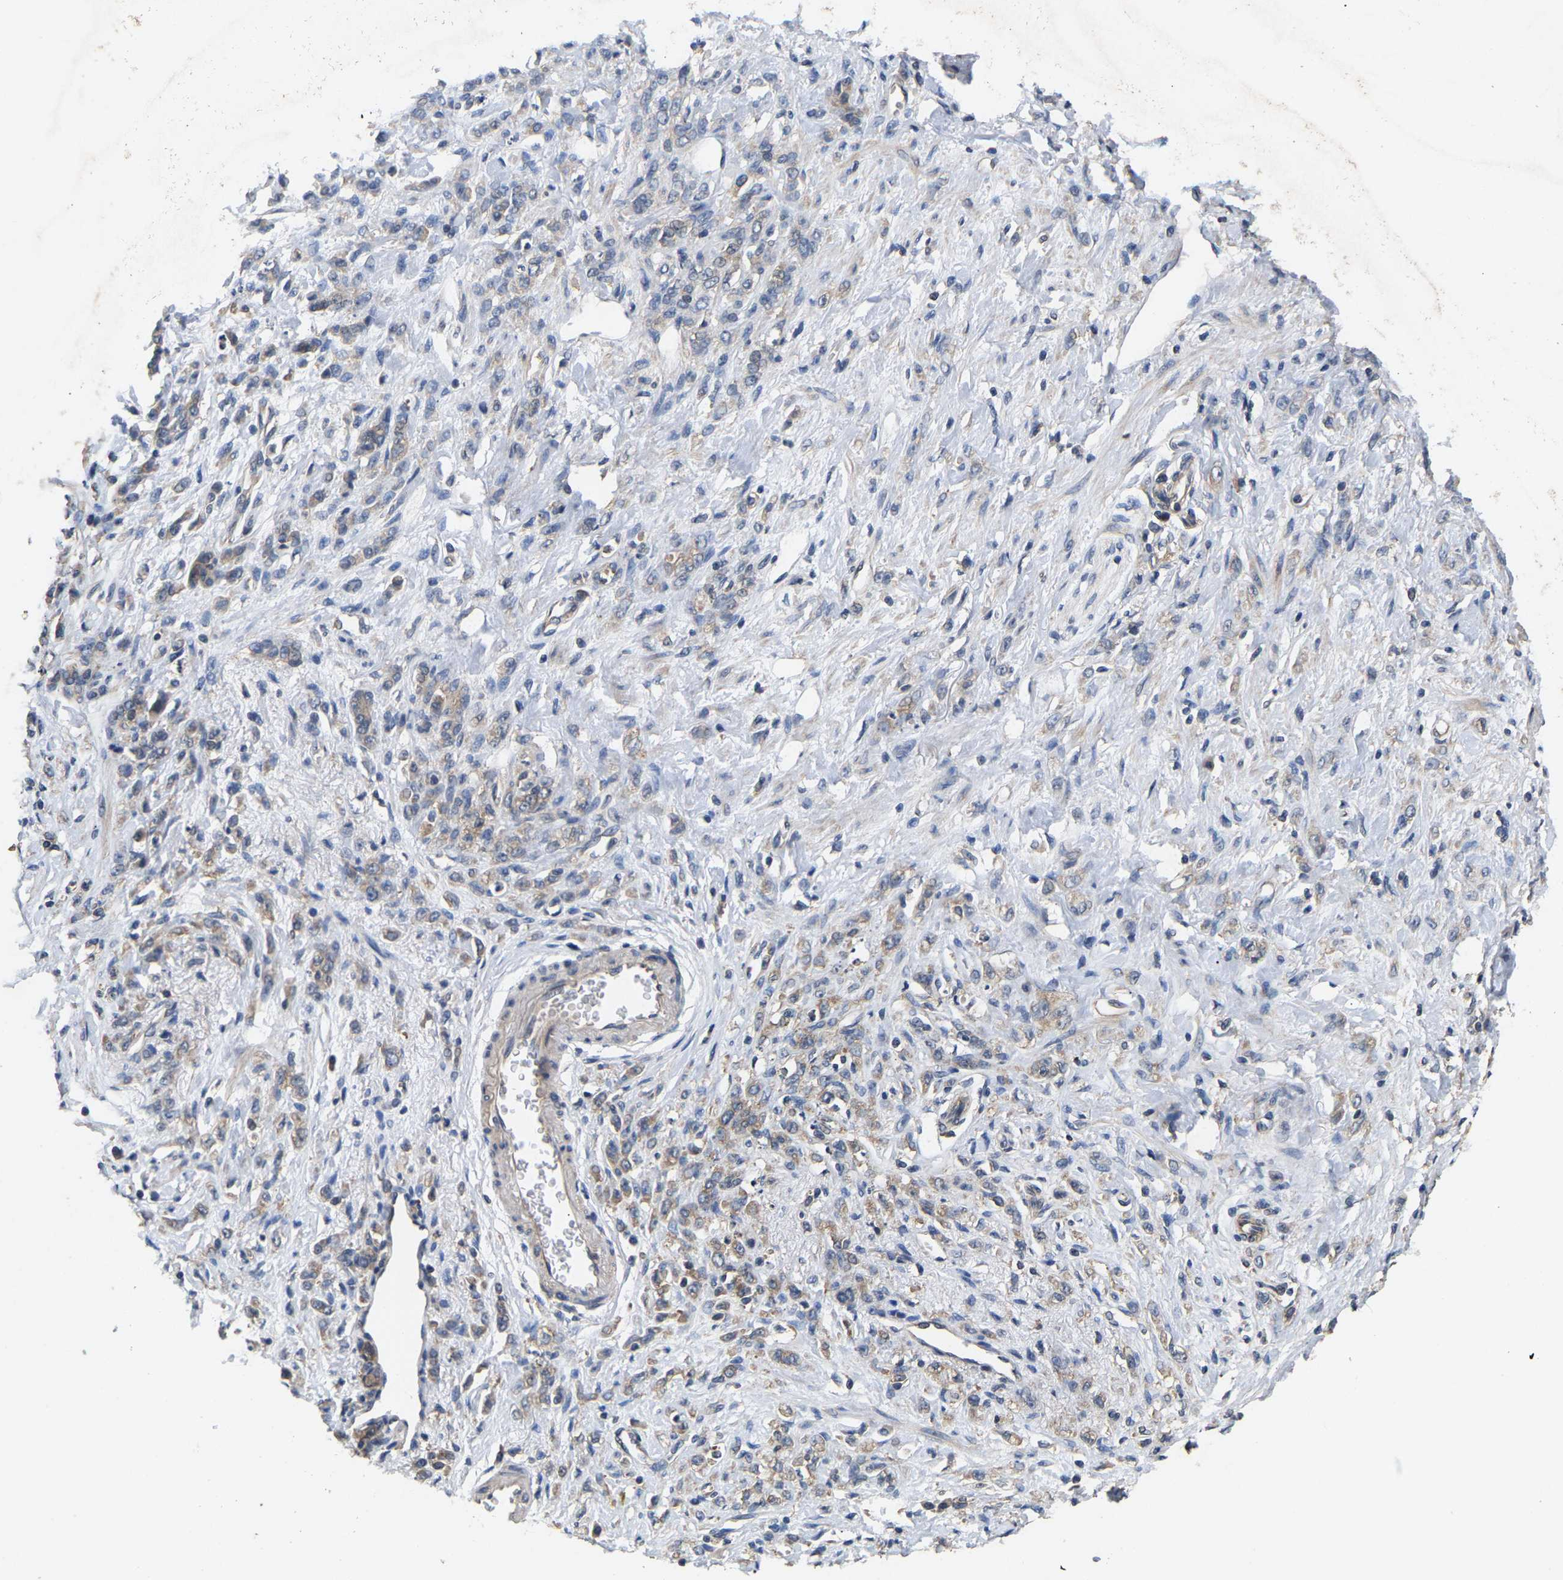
{"staining": {"intensity": "negative", "quantity": "none", "location": "none"}, "tissue": "stomach cancer", "cell_type": "Tumor cells", "image_type": "cancer", "snomed": [{"axis": "morphology", "description": "Normal tissue, NOS"}, {"axis": "morphology", "description": "Adenocarcinoma, NOS"}, {"axis": "topography", "description": "Stomach"}], "caption": "Tumor cells show no significant protein expression in stomach cancer.", "gene": "AIMP2", "patient": {"sex": "male", "age": 82}}